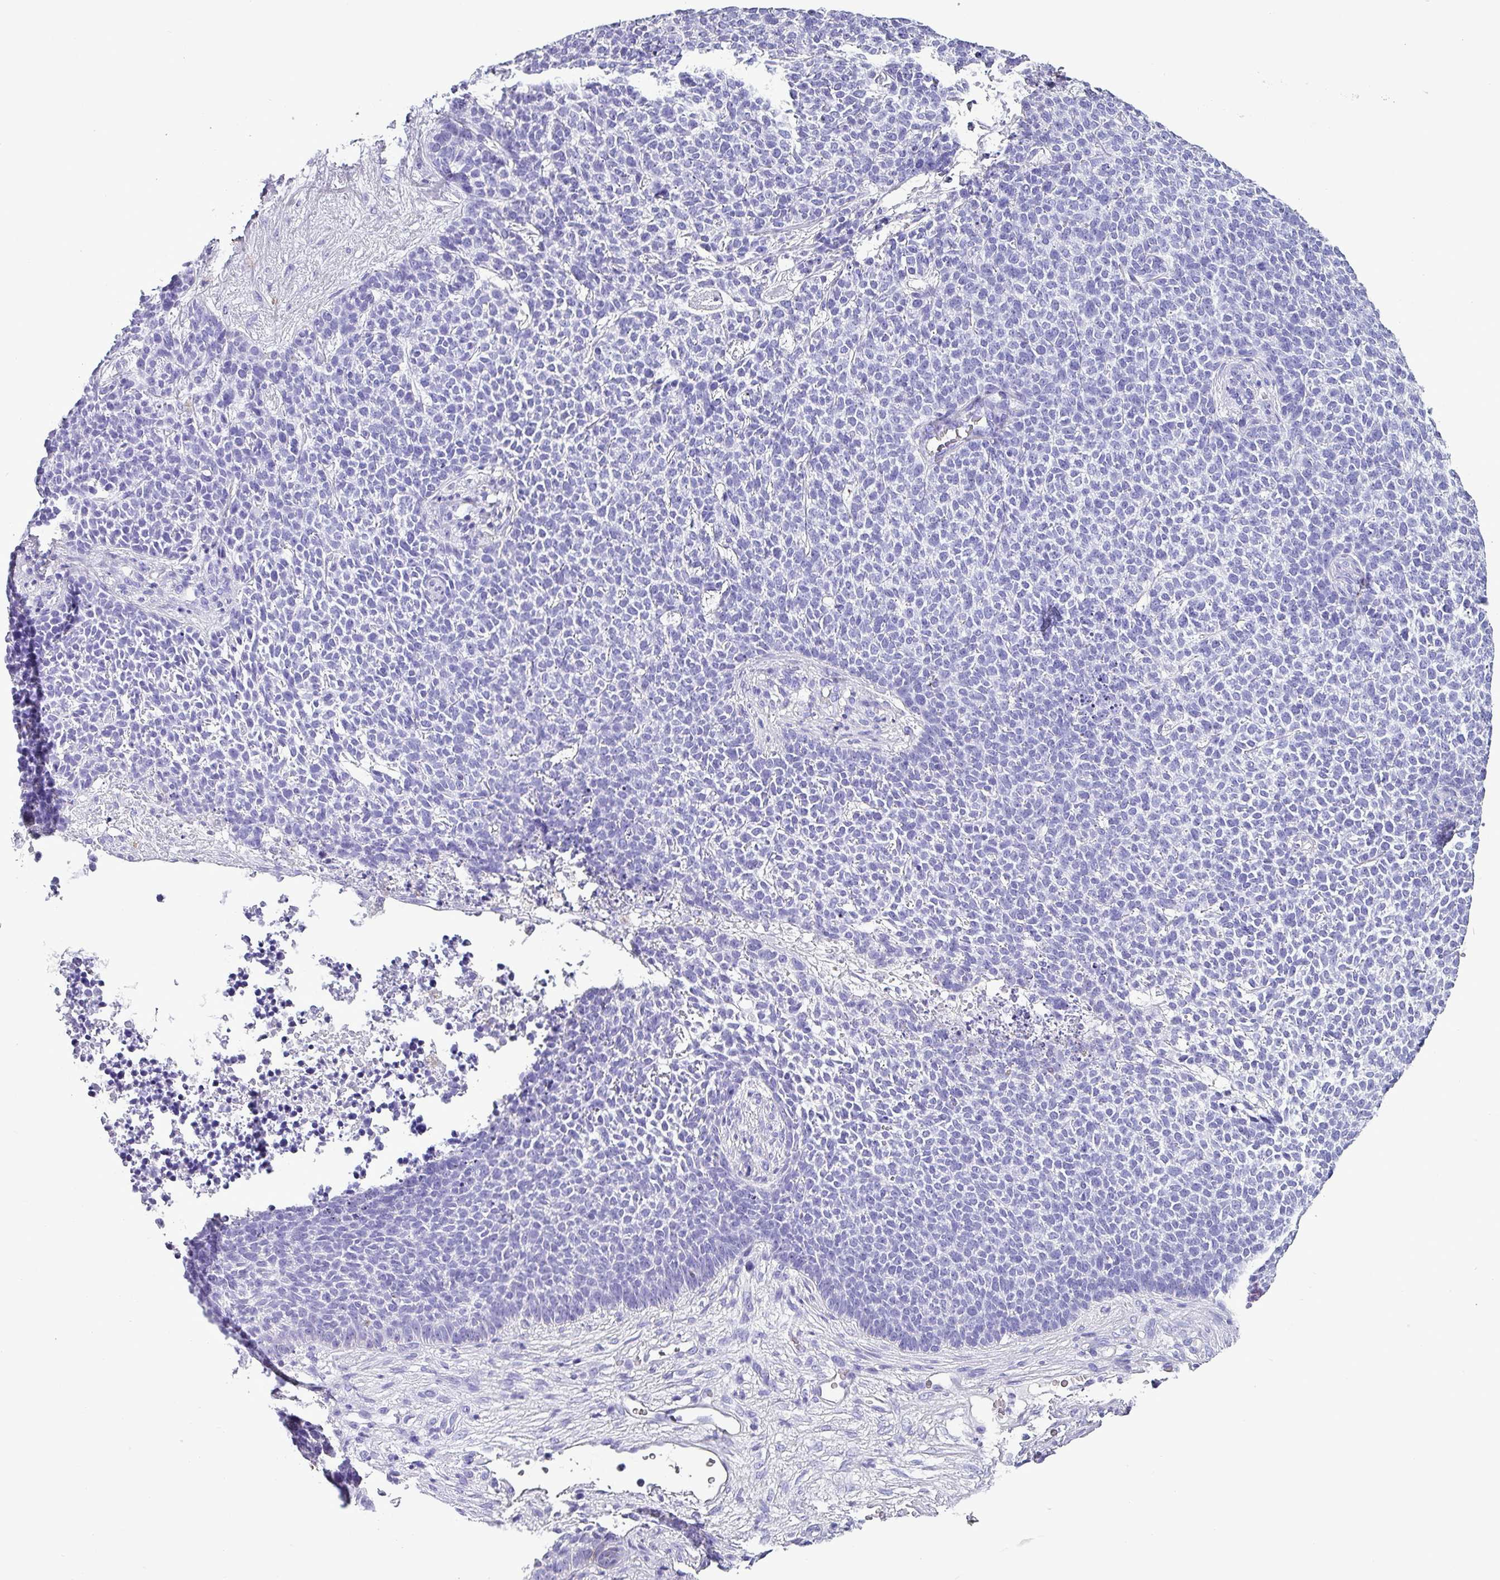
{"staining": {"intensity": "negative", "quantity": "none", "location": "none"}, "tissue": "skin cancer", "cell_type": "Tumor cells", "image_type": "cancer", "snomed": [{"axis": "morphology", "description": "Basal cell carcinoma"}, {"axis": "topography", "description": "Skin"}], "caption": "This is an immunohistochemistry (IHC) micrograph of human skin cancer. There is no staining in tumor cells.", "gene": "KRT6C", "patient": {"sex": "female", "age": 84}}